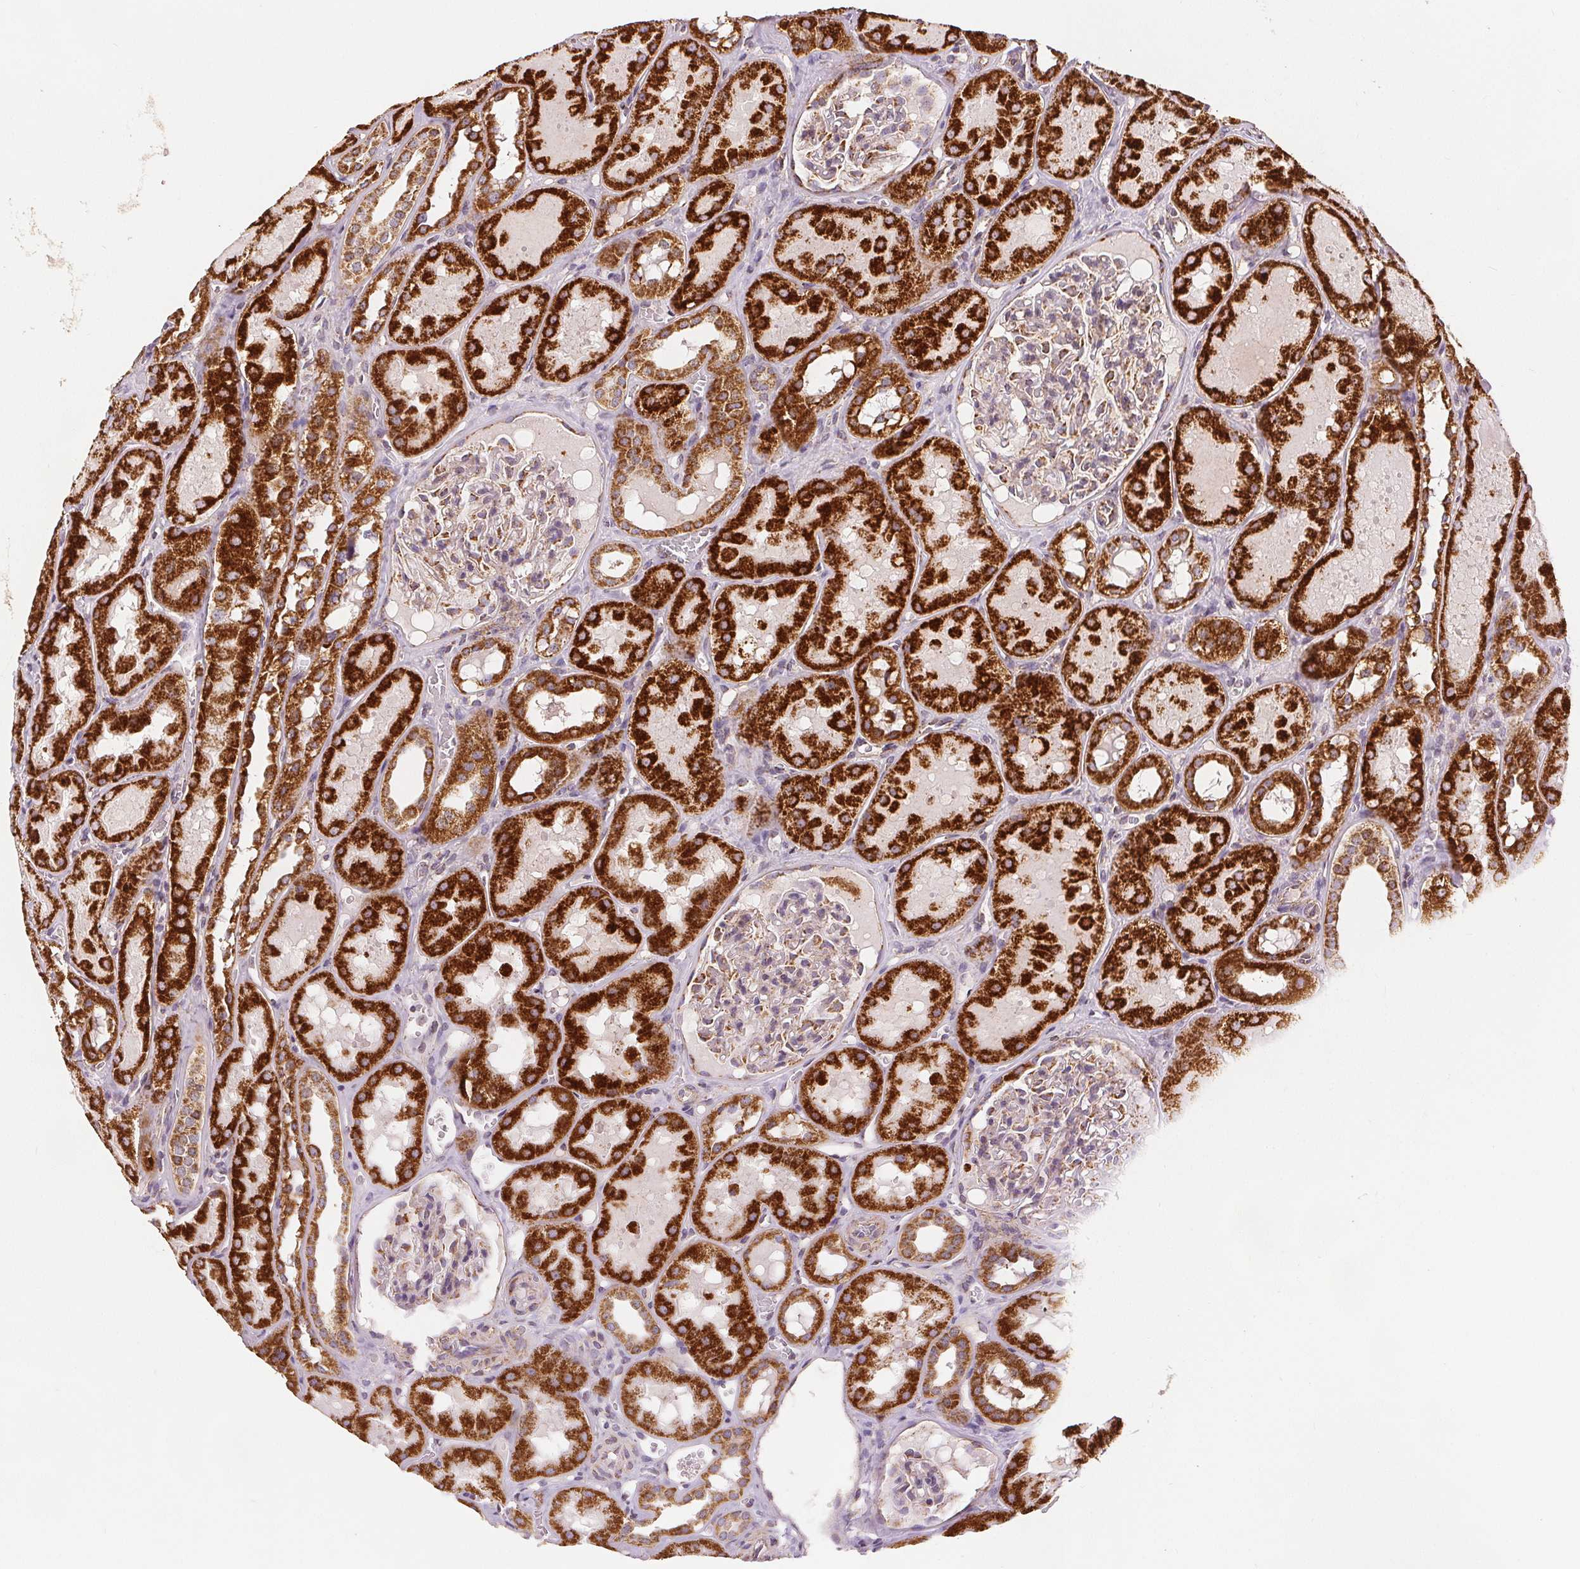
{"staining": {"intensity": "moderate", "quantity": "<25%", "location": "cytoplasmic/membranous"}, "tissue": "kidney", "cell_type": "Cells in glomeruli", "image_type": "normal", "snomed": [{"axis": "morphology", "description": "Normal tissue, NOS"}, {"axis": "topography", "description": "Kidney"}, {"axis": "topography", "description": "Urinary bladder"}], "caption": "DAB (3,3'-diaminobenzidine) immunohistochemical staining of benign human kidney exhibits moderate cytoplasmic/membranous protein positivity in about <25% of cells in glomeruli.", "gene": "SDHB", "patient": {"sex": "male", "age": 16}}